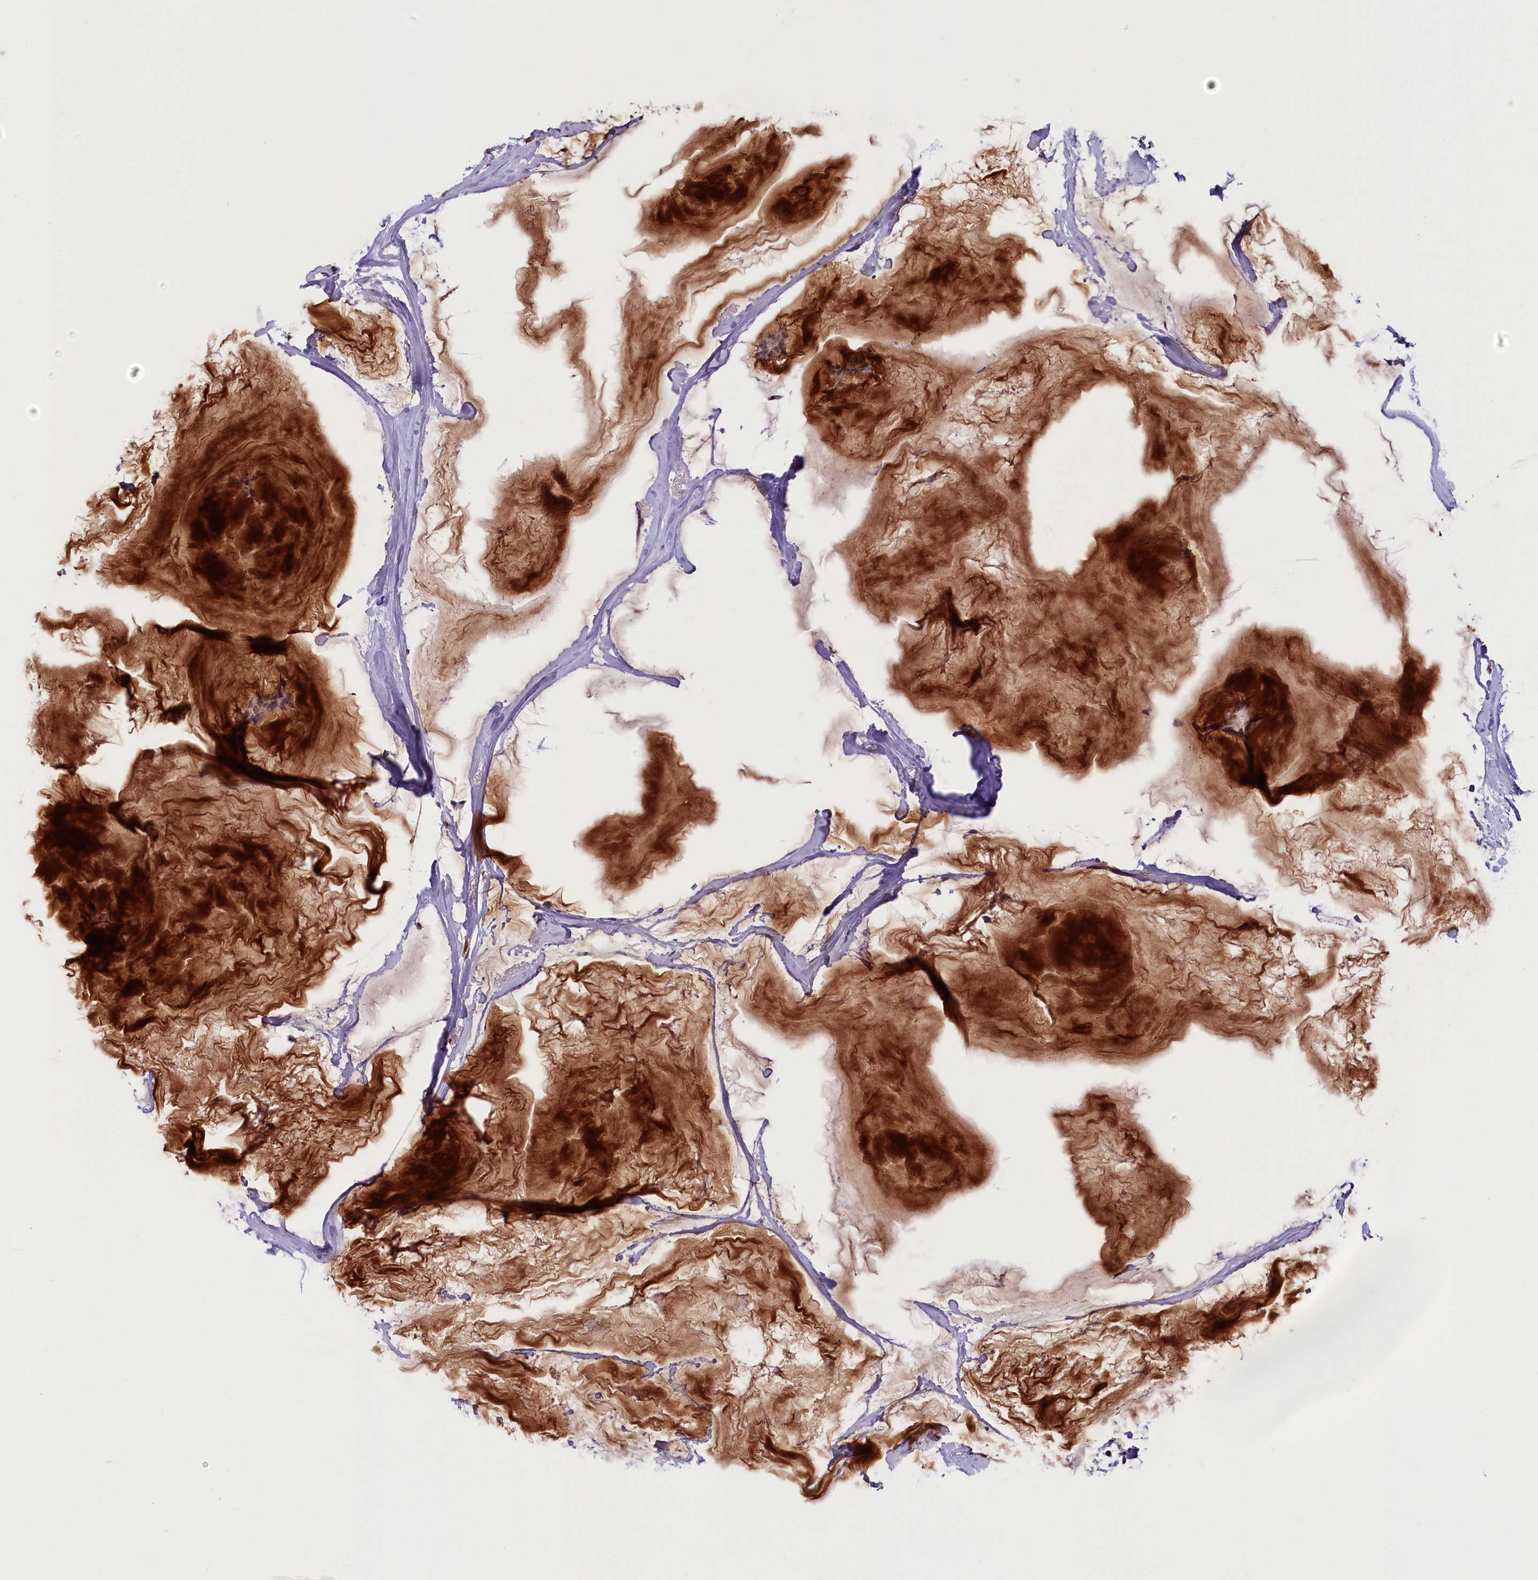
{"staining": {"intensity": "weak", "quantity": "25%-75%", "location": "cytoplasmic/membranous,nuclear"}, "tissue": "breast cancer", "cell_type": "Tumor cells", "image_type": "cancer", "snomed": [{"axis": "morphology", "description": "Duct carcinoma"}, {"axis": "topography", "description": "Breast"}], "caption": "Breast cancer stained for a protein reveals weak cytoplasmic/membranous and nuclear positivity in tumor cells.", "gene": "PDE6D", "patient": {"sex": "female", "age": 93}}